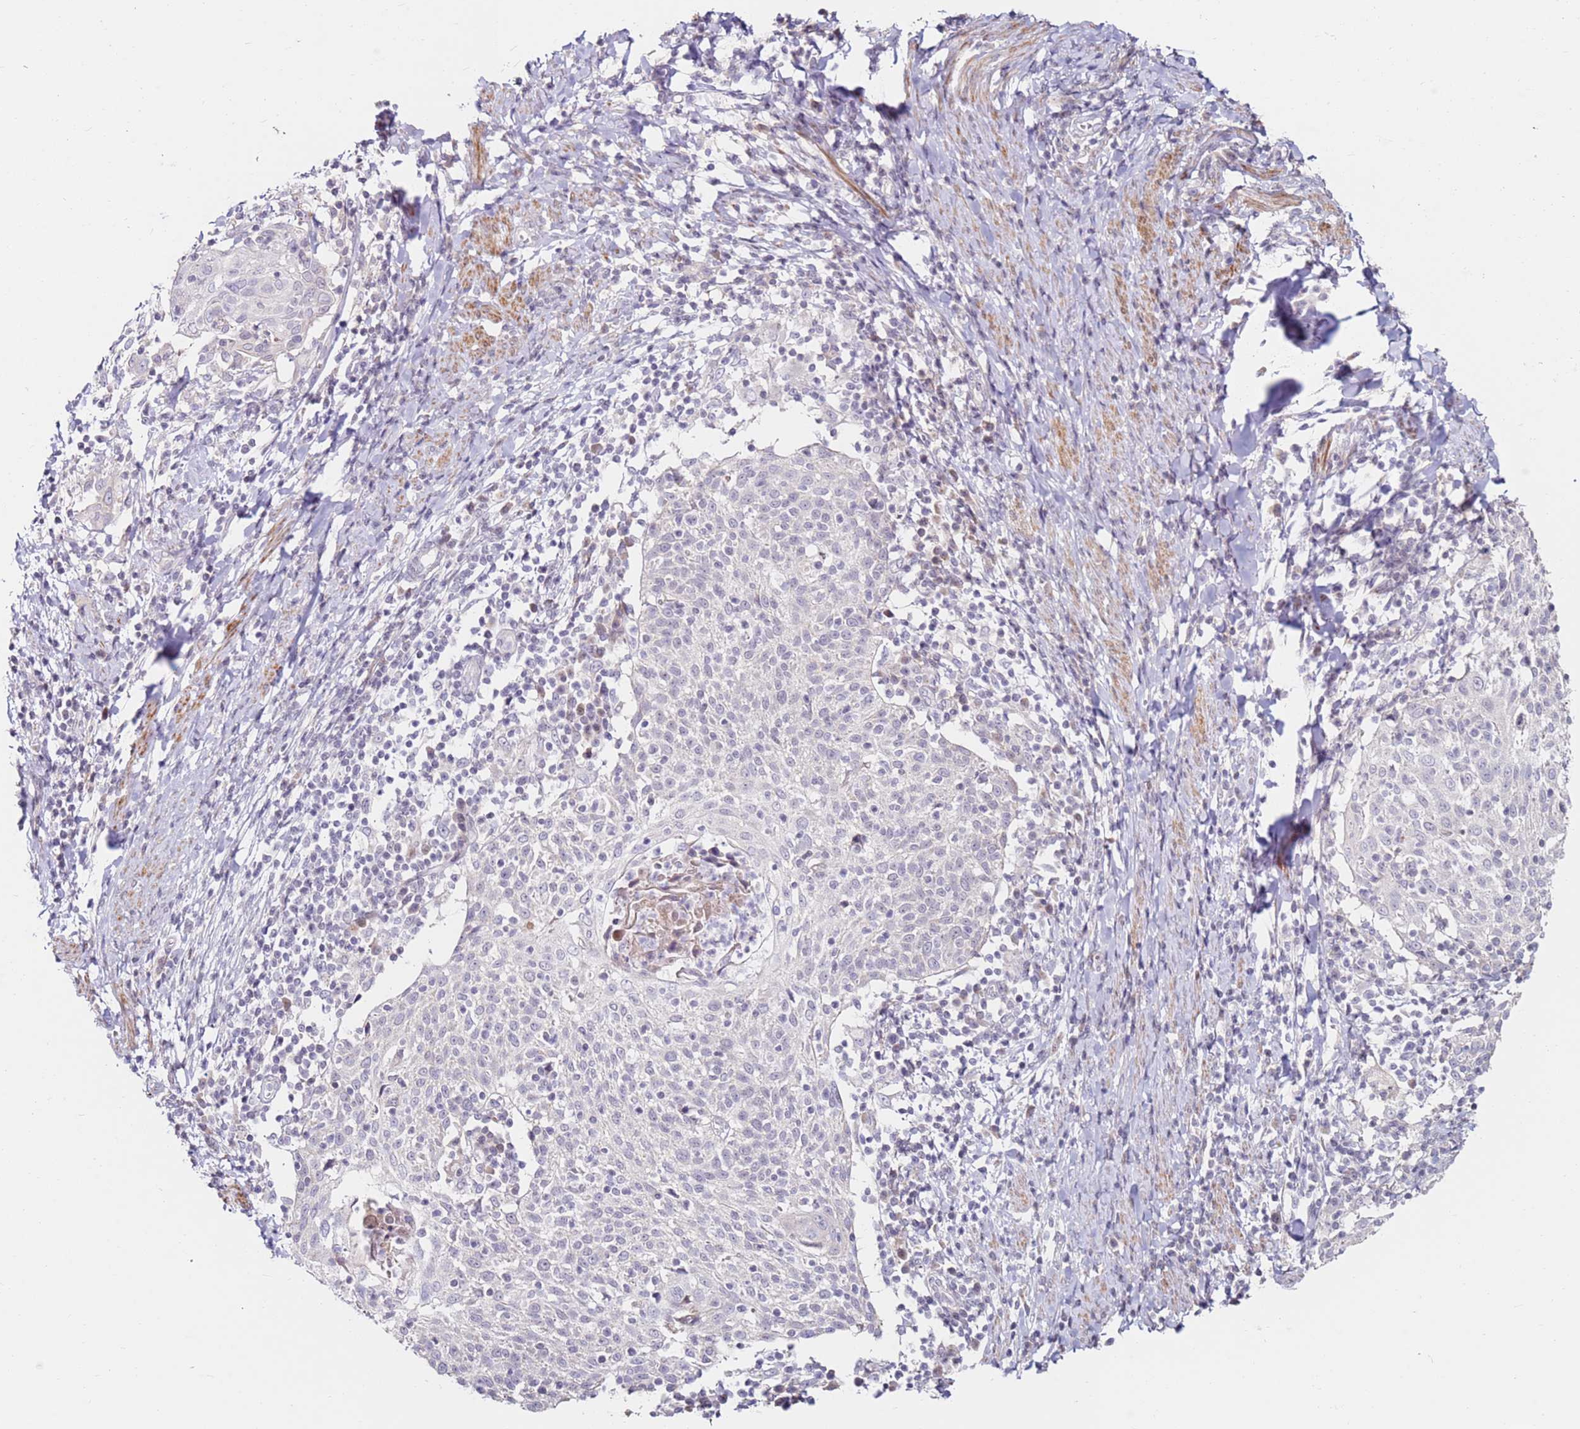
{"staining": {"intensity": "negative", "quantity": "none", "location": "none"}, "tissue": "cervical cancer", "cell_type": "Tumor cells", "image_type": "cancer", "snomed": [{"axis": "morphology", "description": "Squamous cell carcinoma, NOS"}, {"axis": "topography", "description": "Cervix"}], "caption": "Immunohistochemistry micrograph of cervical squamous cell carcinoma stained for a protein (brown), which demonstrates no staining in tumor cells.", "gene": "RARS2", "patient": {"sex": "female", "age": 52}}